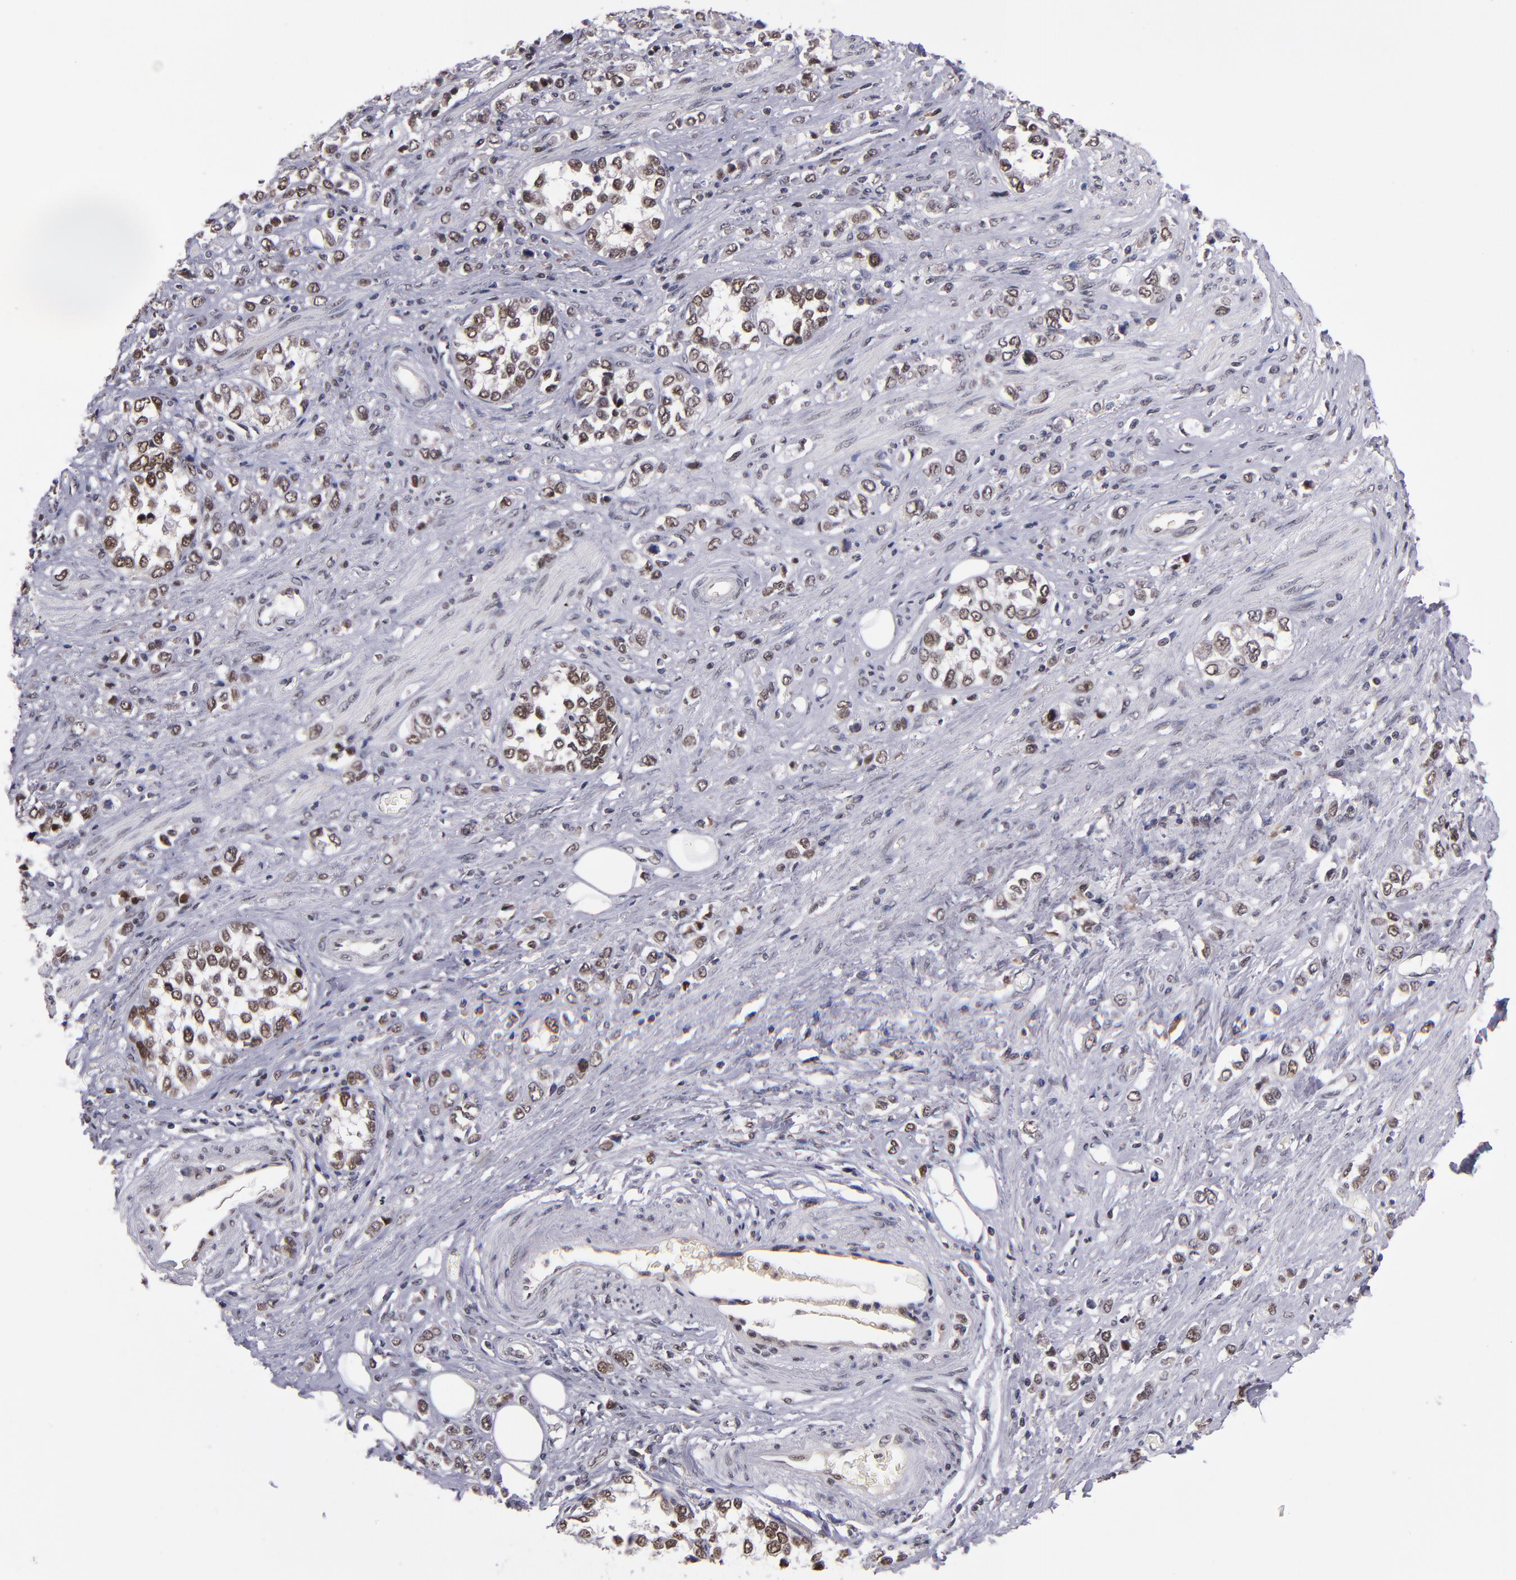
{"staining": {"intensity": "strong", "quantity": ">75%", "location": "nuclear"}, "tissue": "stomach cancer", "cell_type": "Tumor cells", "image_type": "cancer", "snomed": [{"axis": "morphology", "description": "Adenocarcinoma, NOS"}, {"axis": "topography", "description": "Stomach, upper"}], "caption": "Stomach cancer (adenocarcinoma) stained with immunohistochemistry (IHC) reveals strong nuclear staining in about >75% of tumor cells.", "gene": "EP300", "patient": {"sex": "male", "age": 76}}